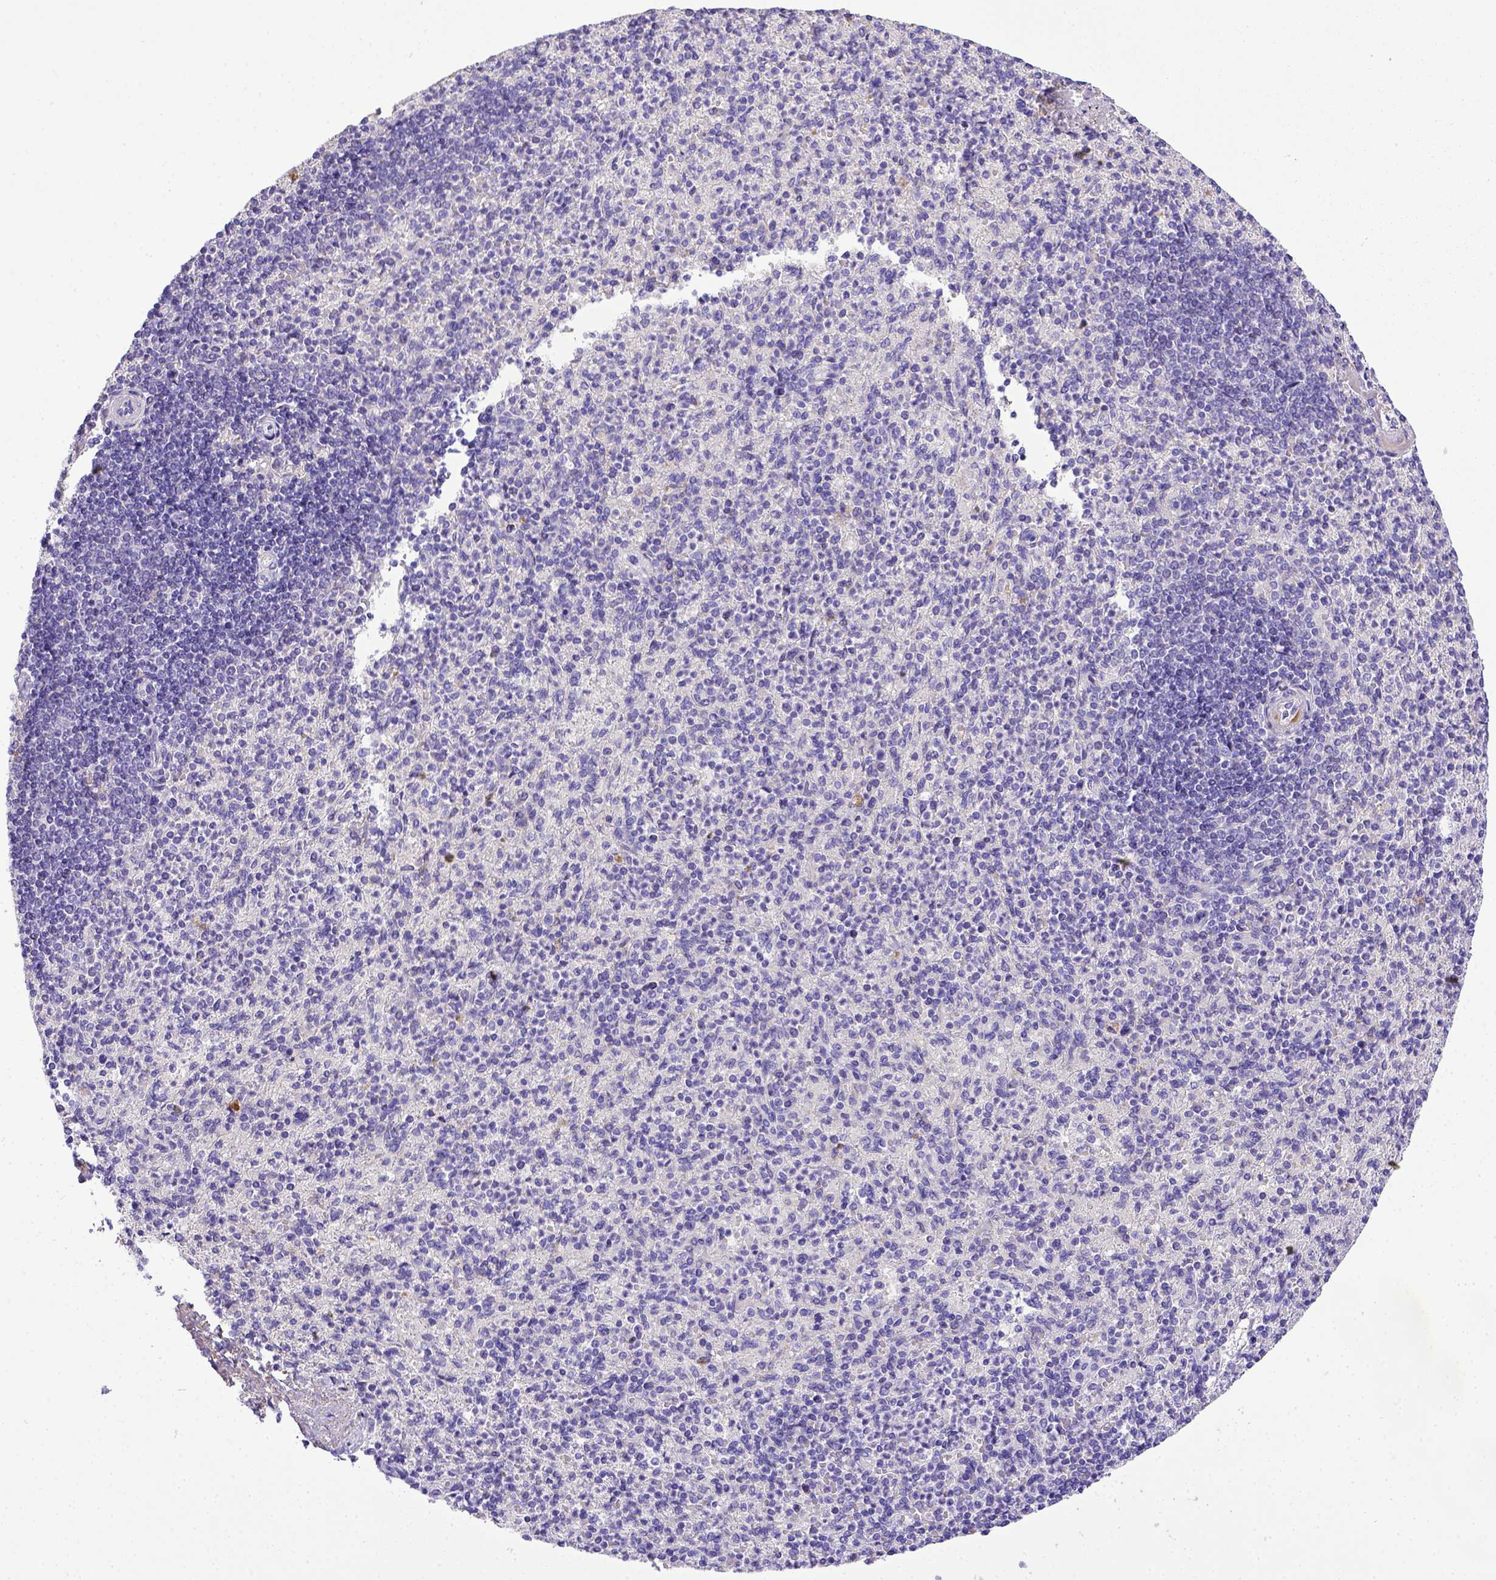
{"staining": {"intensity": "negative", "quantity": "none", "location": "none"}, "tissue": "spleen", "cell_type": "Cells in red pulp", "image_type": "normal", "snomed": [{"axis": "morphology", "description": "Normal tissue, NOS"}, {"axis": "topography", "description": "Spleen"}], "caption": "Human spleen stained for a protein using immunohistochemistry shows no staining in cells in red pulp.", "gene": "BTN1A1", "patient": {"sex": "female", "age": 74}}